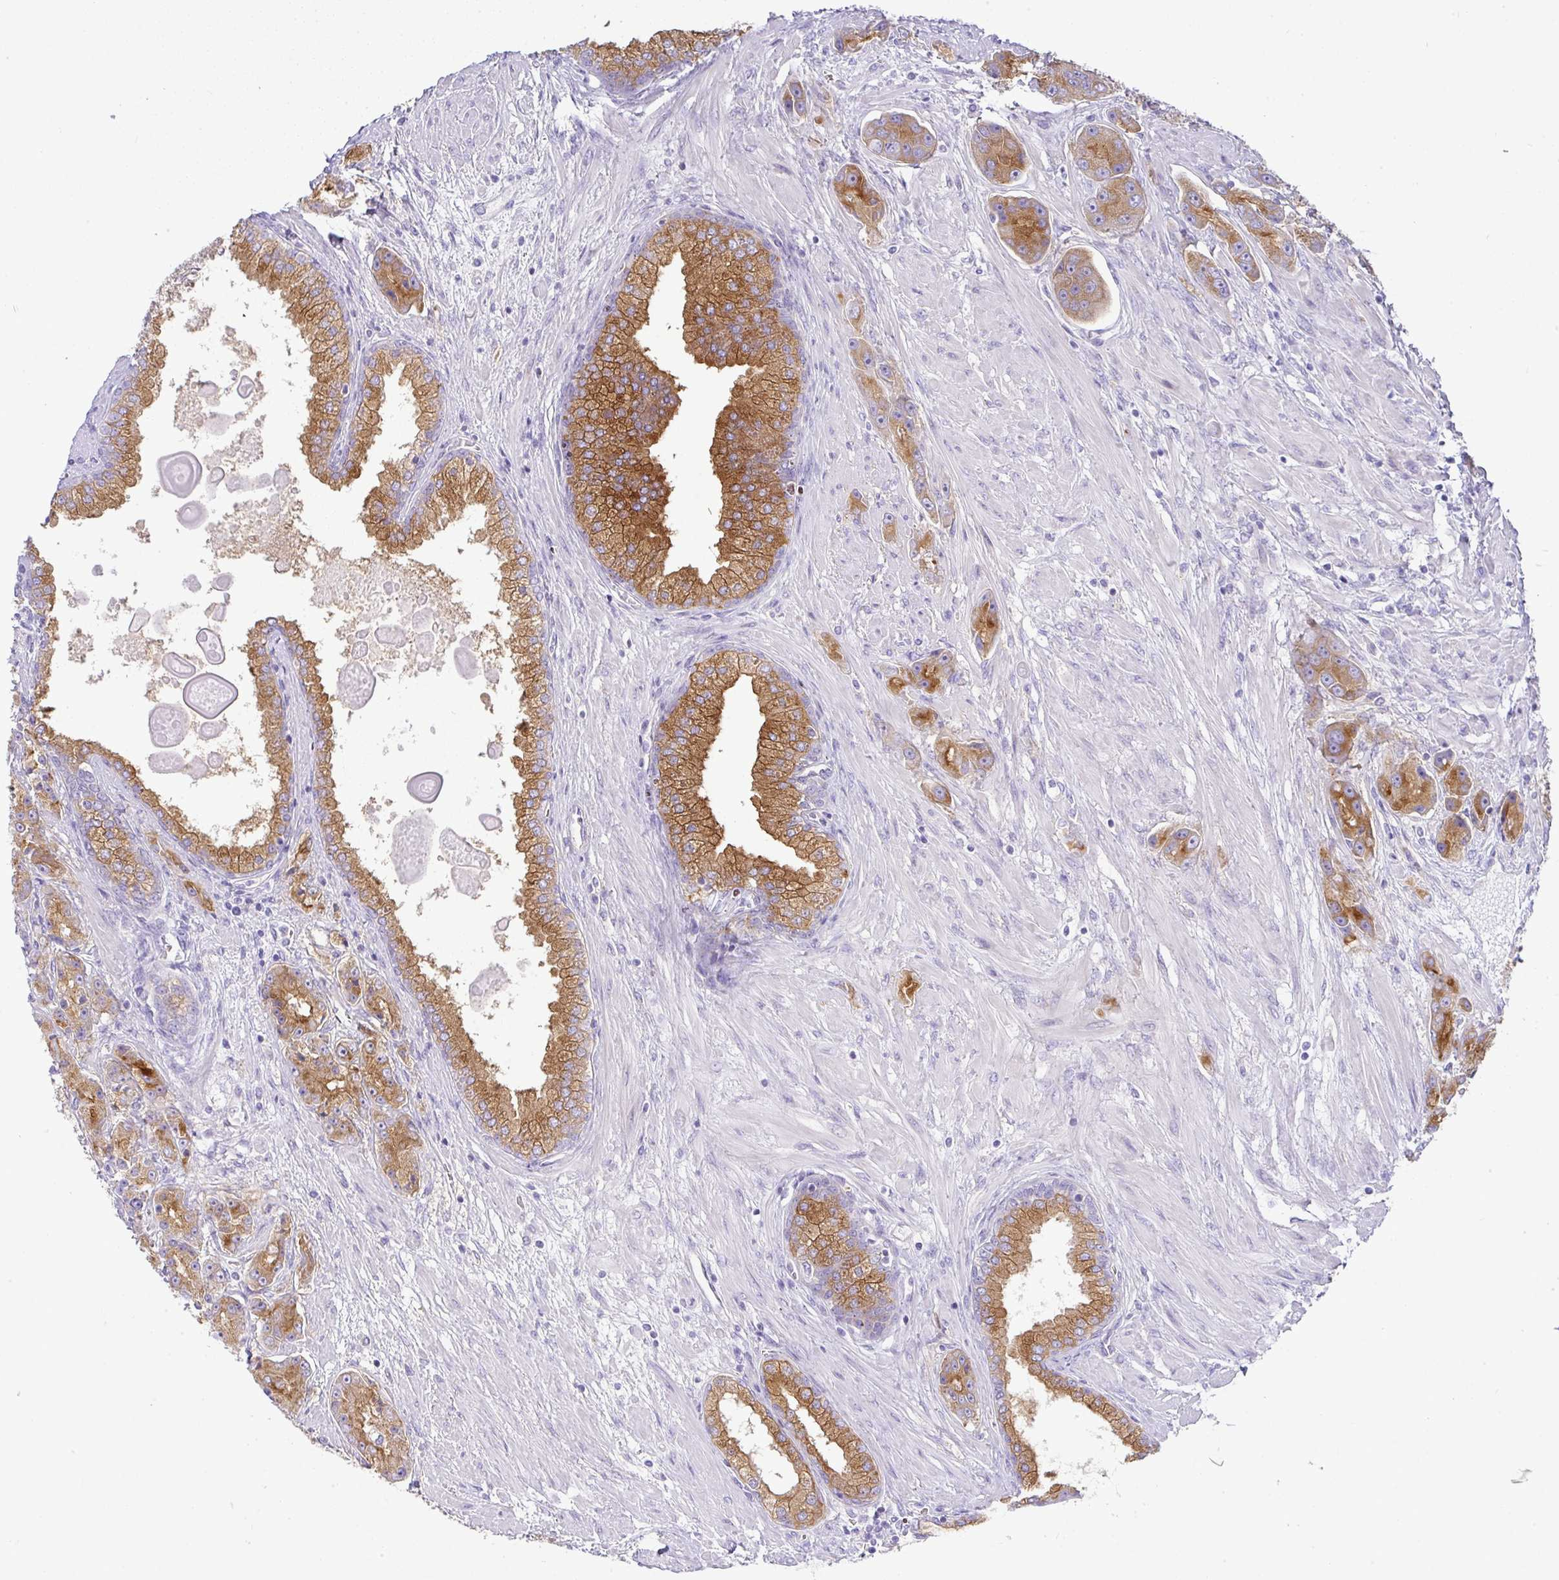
{"staining": {"intensity": "strong", "quantity": "25%-75%", "location": "cytoplasmic/membranous"}, "tissue": "prostate cancer", "cell_type": "Tumor cells", "image_type": "cancer", "snomed": [{"axis": "morphology", "description": "Adenocarcinoma, High grade"}, {"axis": "topography", "description": "Prostate"}], "caption": "High-grade adenocarcinoma (prostate) stained with a brown dye demonstrates strong cytoplasmic/membranous positive expression in about 25%-75% of tumor cells.", "gene": "FAM177A1", "patient": {"sex": "male", "age": 67}}